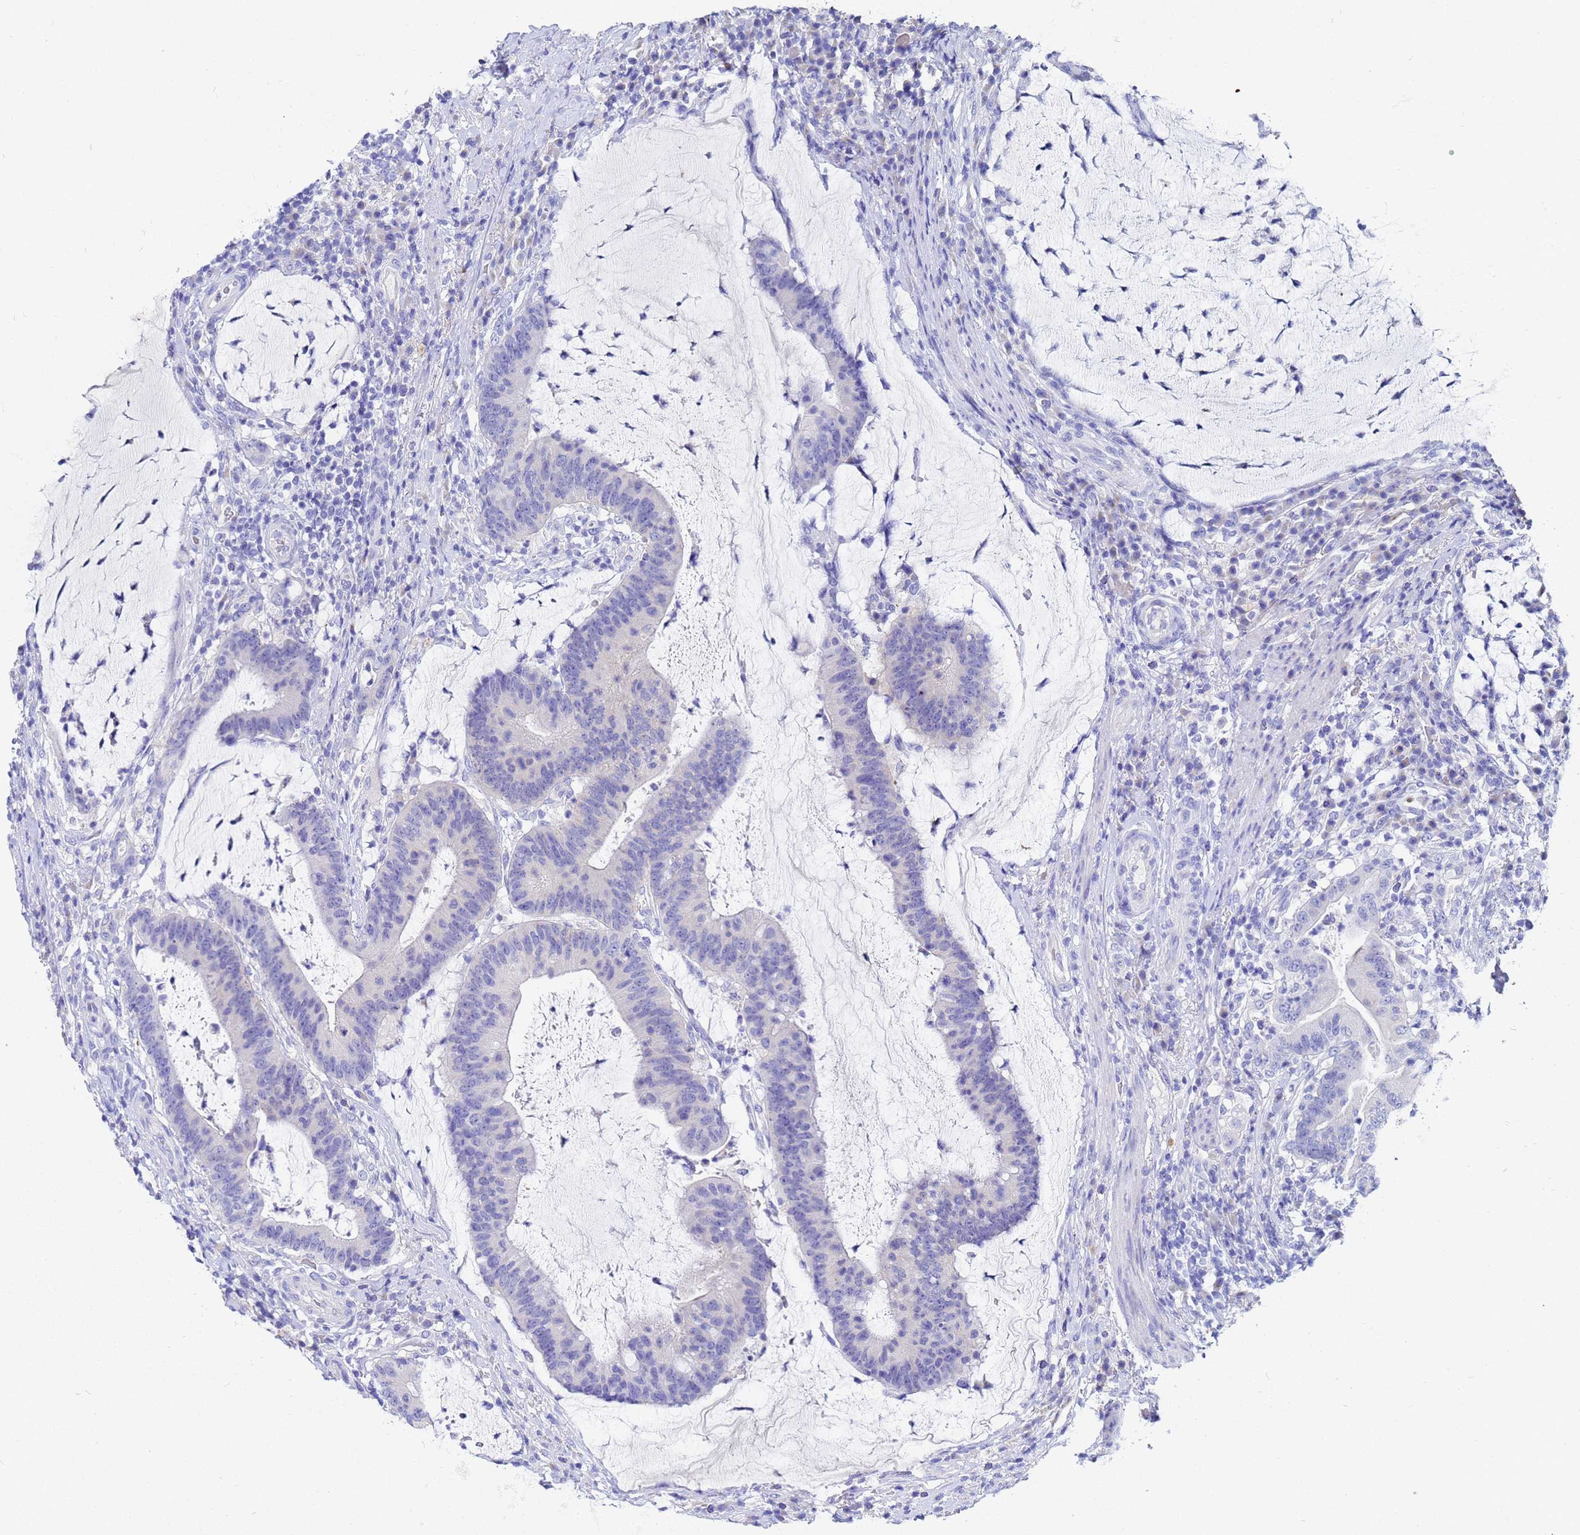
{"staining": {"intensity": "negative", "quantity": "none", "location": "none"}, "tissue": "colorectal cancer", "cell_type": "Tumor cells", "image_type": "cancer", "snomed": [{"axis": "morphology", "description": "Adenocarcinoma, NOS"}, {"axis": "topography", "description": "Colon"}], "caption": "The photomicrograph shows no significant positivity in tumor cells of colorectal adenocarcinoma. (DAB (3,3'-diaminobenzidine) IHC with hematoxylin counter stain).", "gene": "C2orf72", "patient": {"sex": "female", "age": 66}}